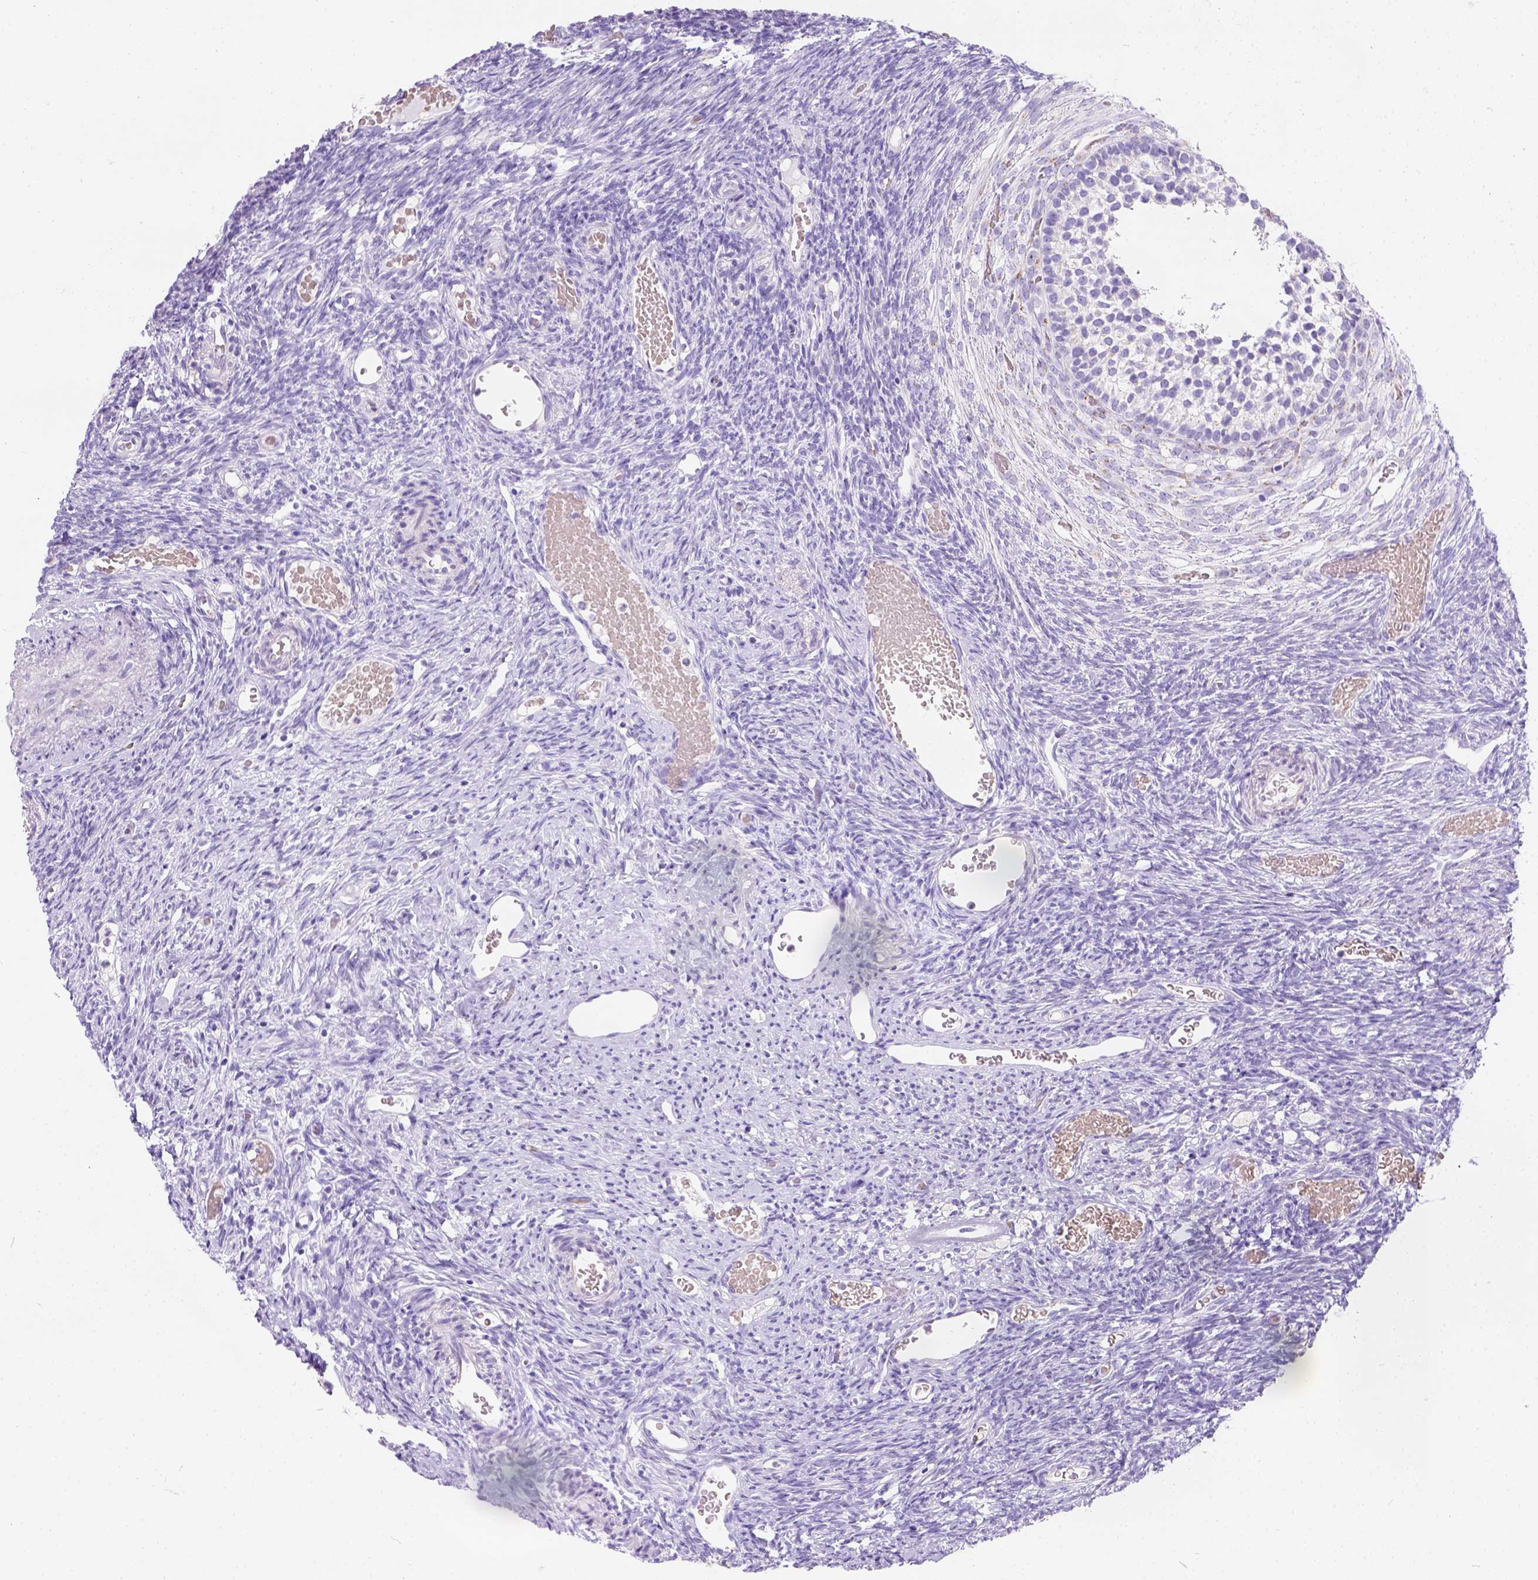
{"staining": {"intensity": "negative", "quantity": "none", "location": "none"}, "tissue": "ovary", "cell_type": "Follicle cells", "image_type": "normal", "snomed": [{"axis": "morphology", "description": "Normal tissue, NOS"}, {"axis": "topography", "description": "Ovary"}], "caption": "Protein analysis of benign ovary reveals no significant staining in follicle cells.", "gene": "PHF7", "patient": {"sex": "female", "age": 39}}